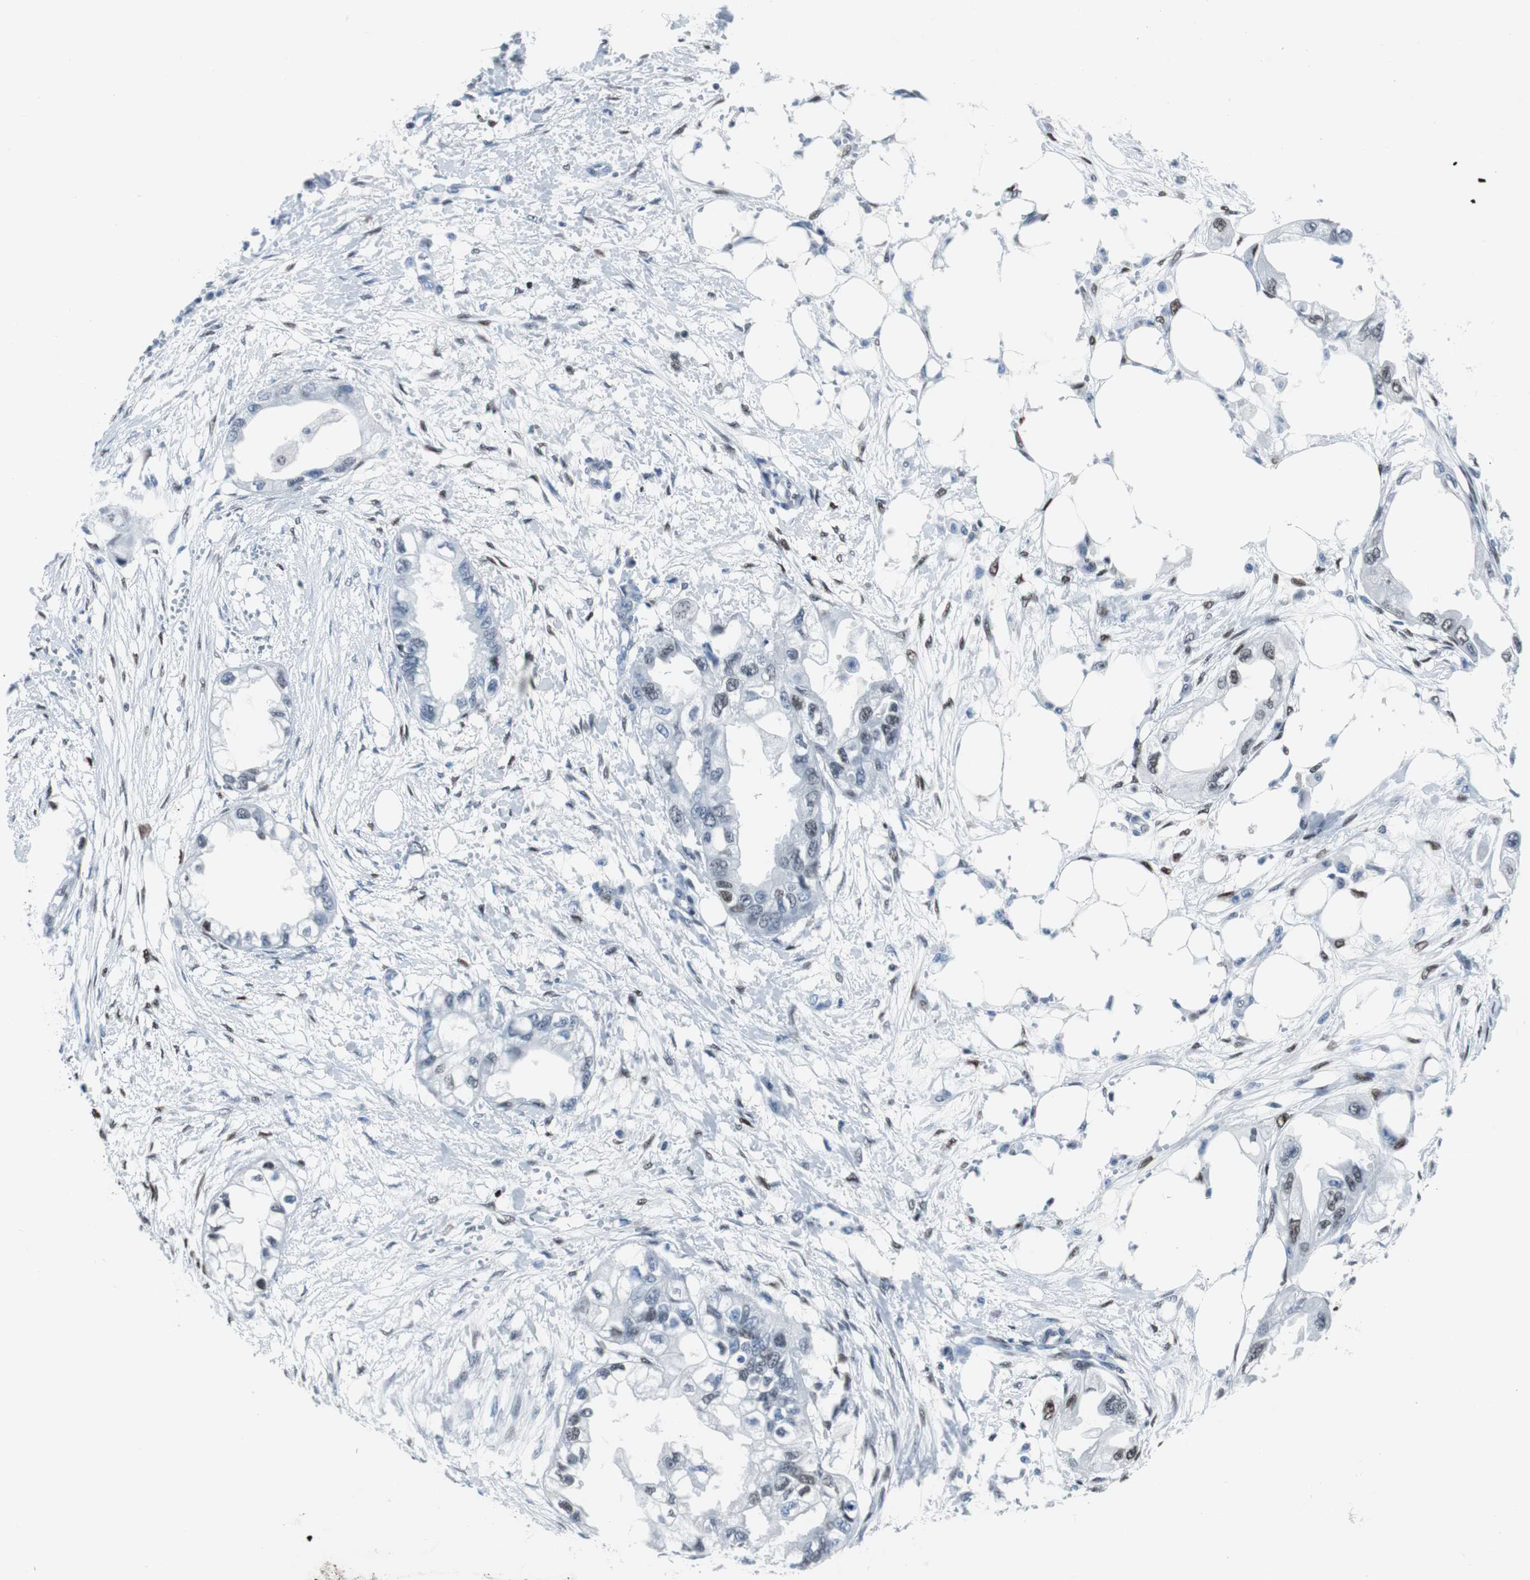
{"staining": {"intensity": "weak", "quantity": "<25%", "location": "nuclear"}, "tissue": "endometrial cancer", "cell_type": "Tumor cells", "image_type": "cancer", "snomed": [{"axis": "morphology", "description": "Adenocarcinoma, NOS"}, {"axis": "topography", "description": "Endometrium"}], "caption": "Tumor cells show no significant expression in endometrial cancer (adenocarcinoma).", "gene": "JUN", "patient": {"sex": "female", "age": 67}}